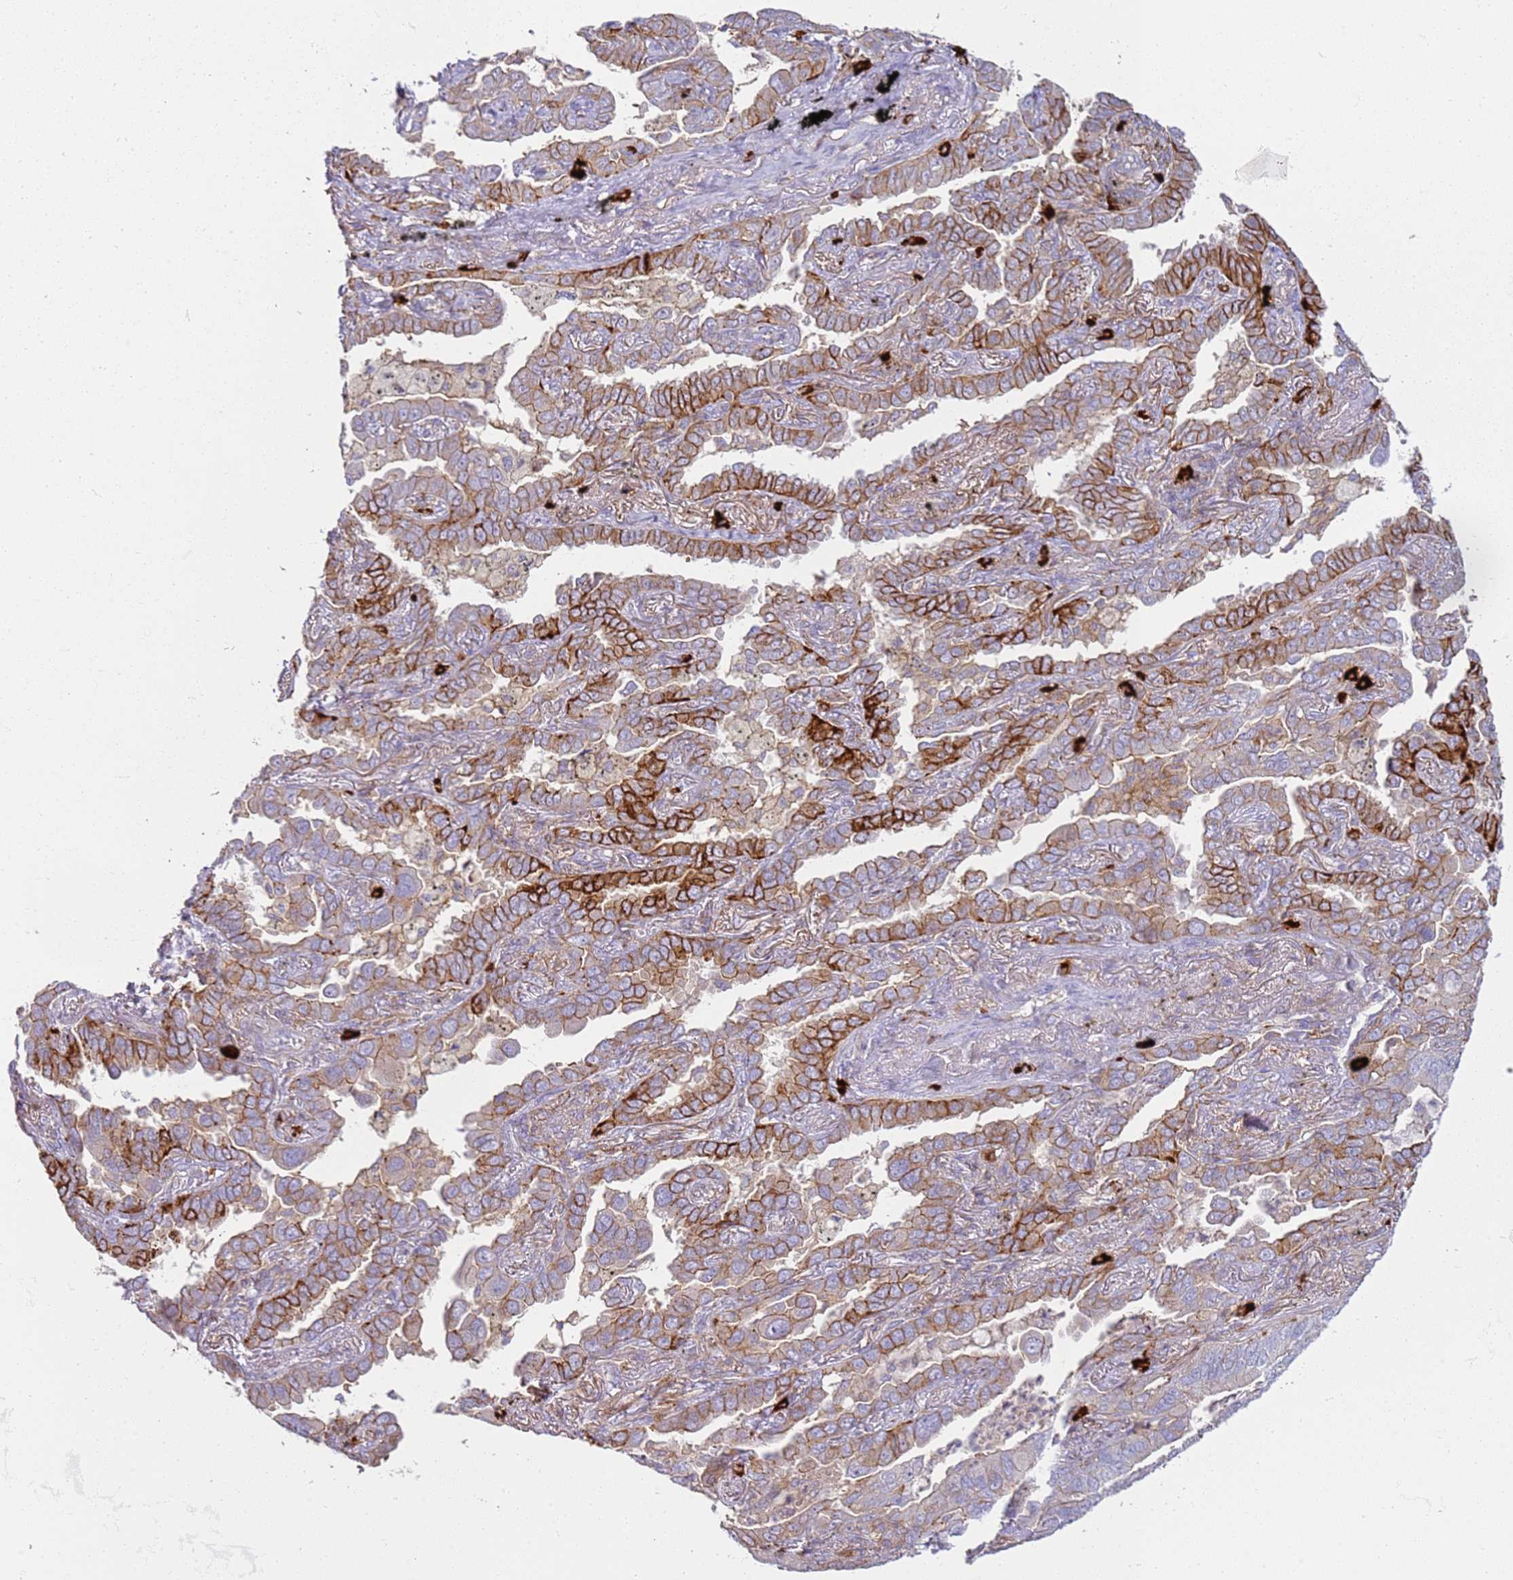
{"staining": {"intensity": "strong", "quantity": "25%-75%", "location": "cytoplasmic/membranous"}, "tissue": "lung cancer", "cell_type": "Tumor cells", "image_type": "cancer", "snomed": [{"axis": "morphology", "description": "Adenocarcinoma, NOS"}, {"axis": "topography", "description": "Lung"}], "caption": "Immunohistochemical staining of human lung adenocarcinoma demonstrates strong cytoplasmic/membranous protein positivity in about 25%-75% of tumor cells.", "gene": "FPR1", "patient": {"sex": "male", "age": 67}}